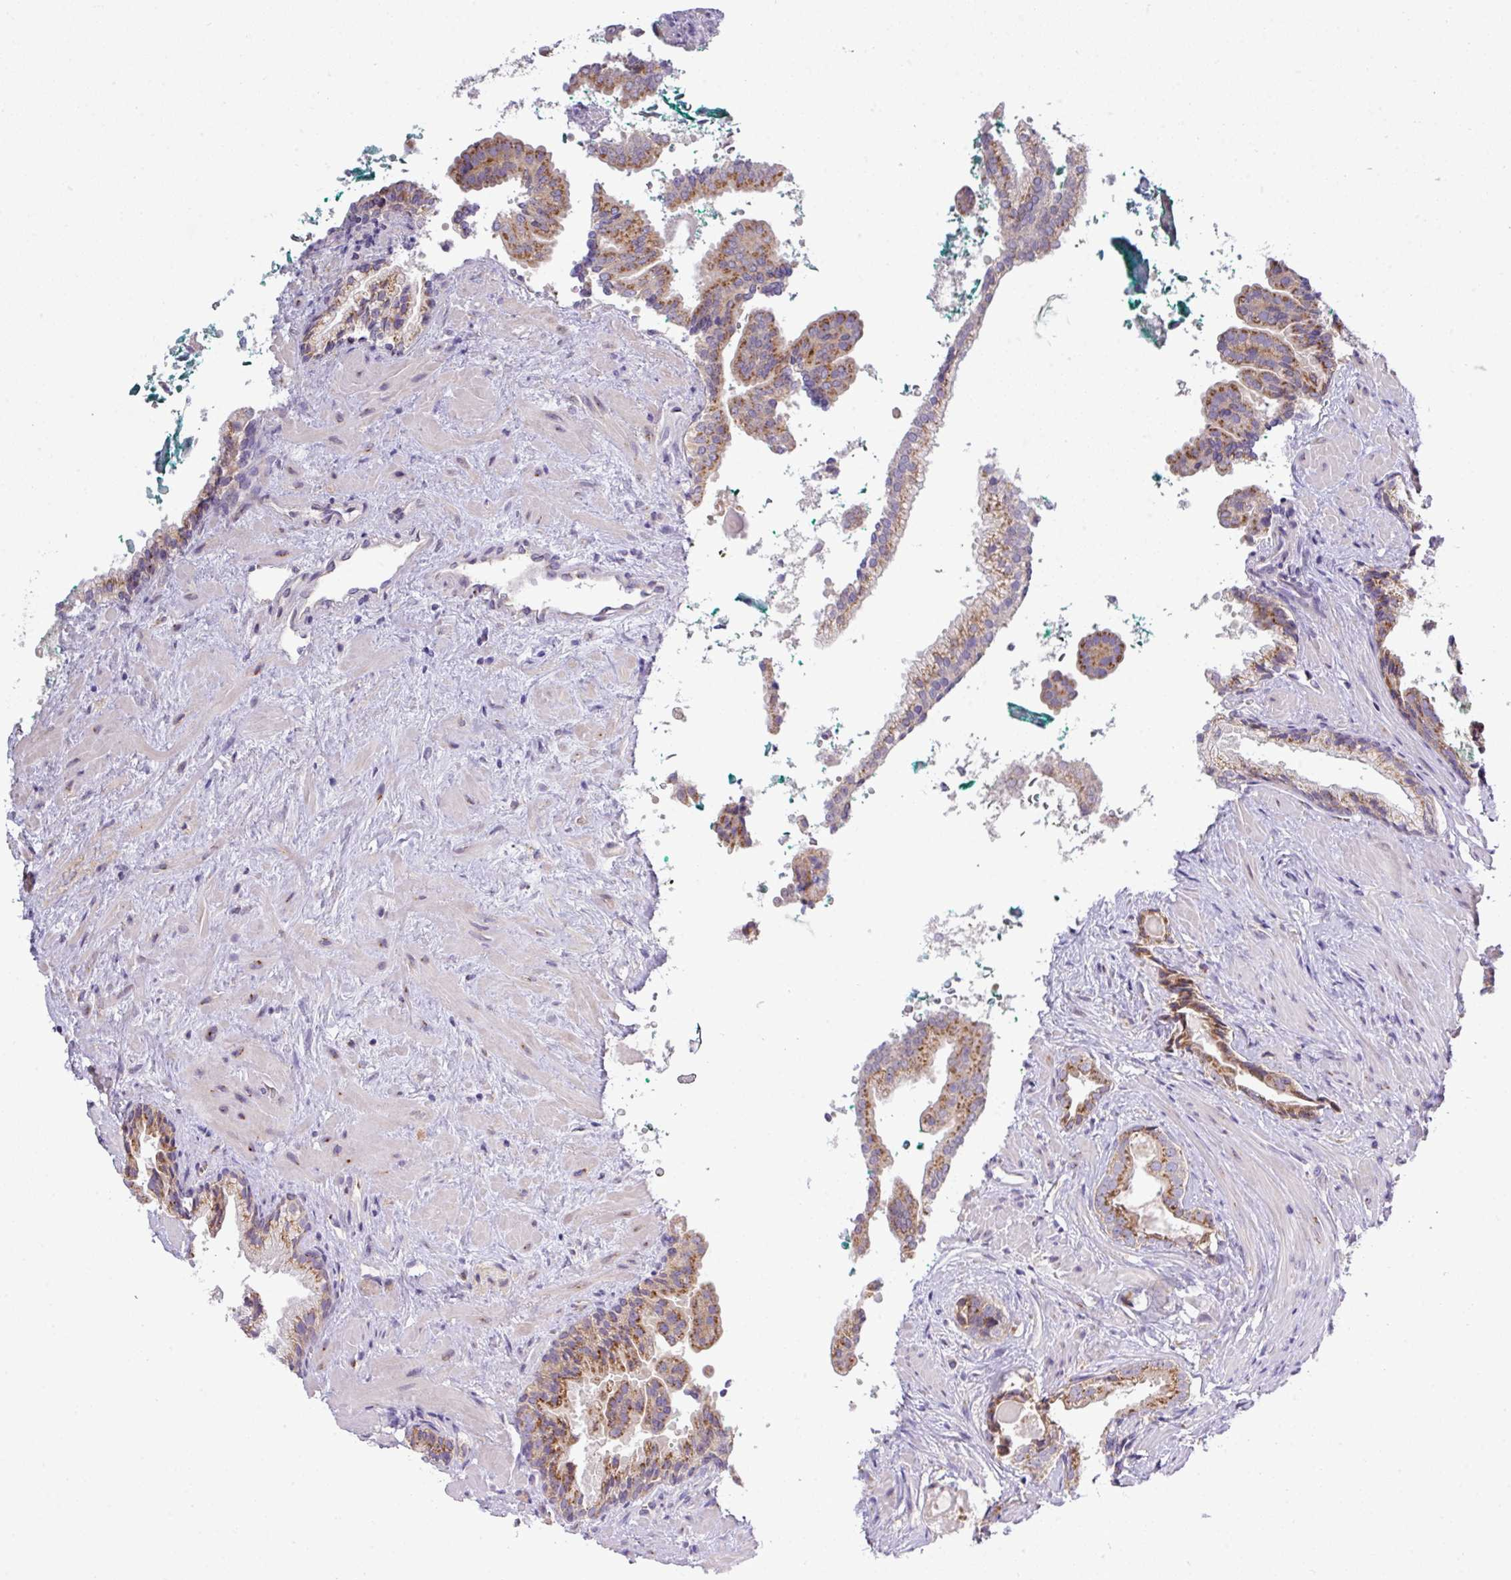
{"staining": {"intensity": "moderate", "quantity": "25%-75%", "location": "cytoplasmic/membranous"}, "tissue": "prostate cancer", "cell_type": "Tumor cells", "image_type": "cancer", "snomed": [{"axis": "morphology", "description": "Adenocarcinoma, High grade"}, {"axis": "topography", "description": "Prostate"}], "caption": "Moderate cytoplasmic/membranous expression for a protein is seen in approximately 25%-75% of tumor cells of prostate cancer (adenocarcinoma (high-grade)) using immunohistochemistry.", "gene": "VTI1A", "patient": {"sex": "male", "age": 60}}